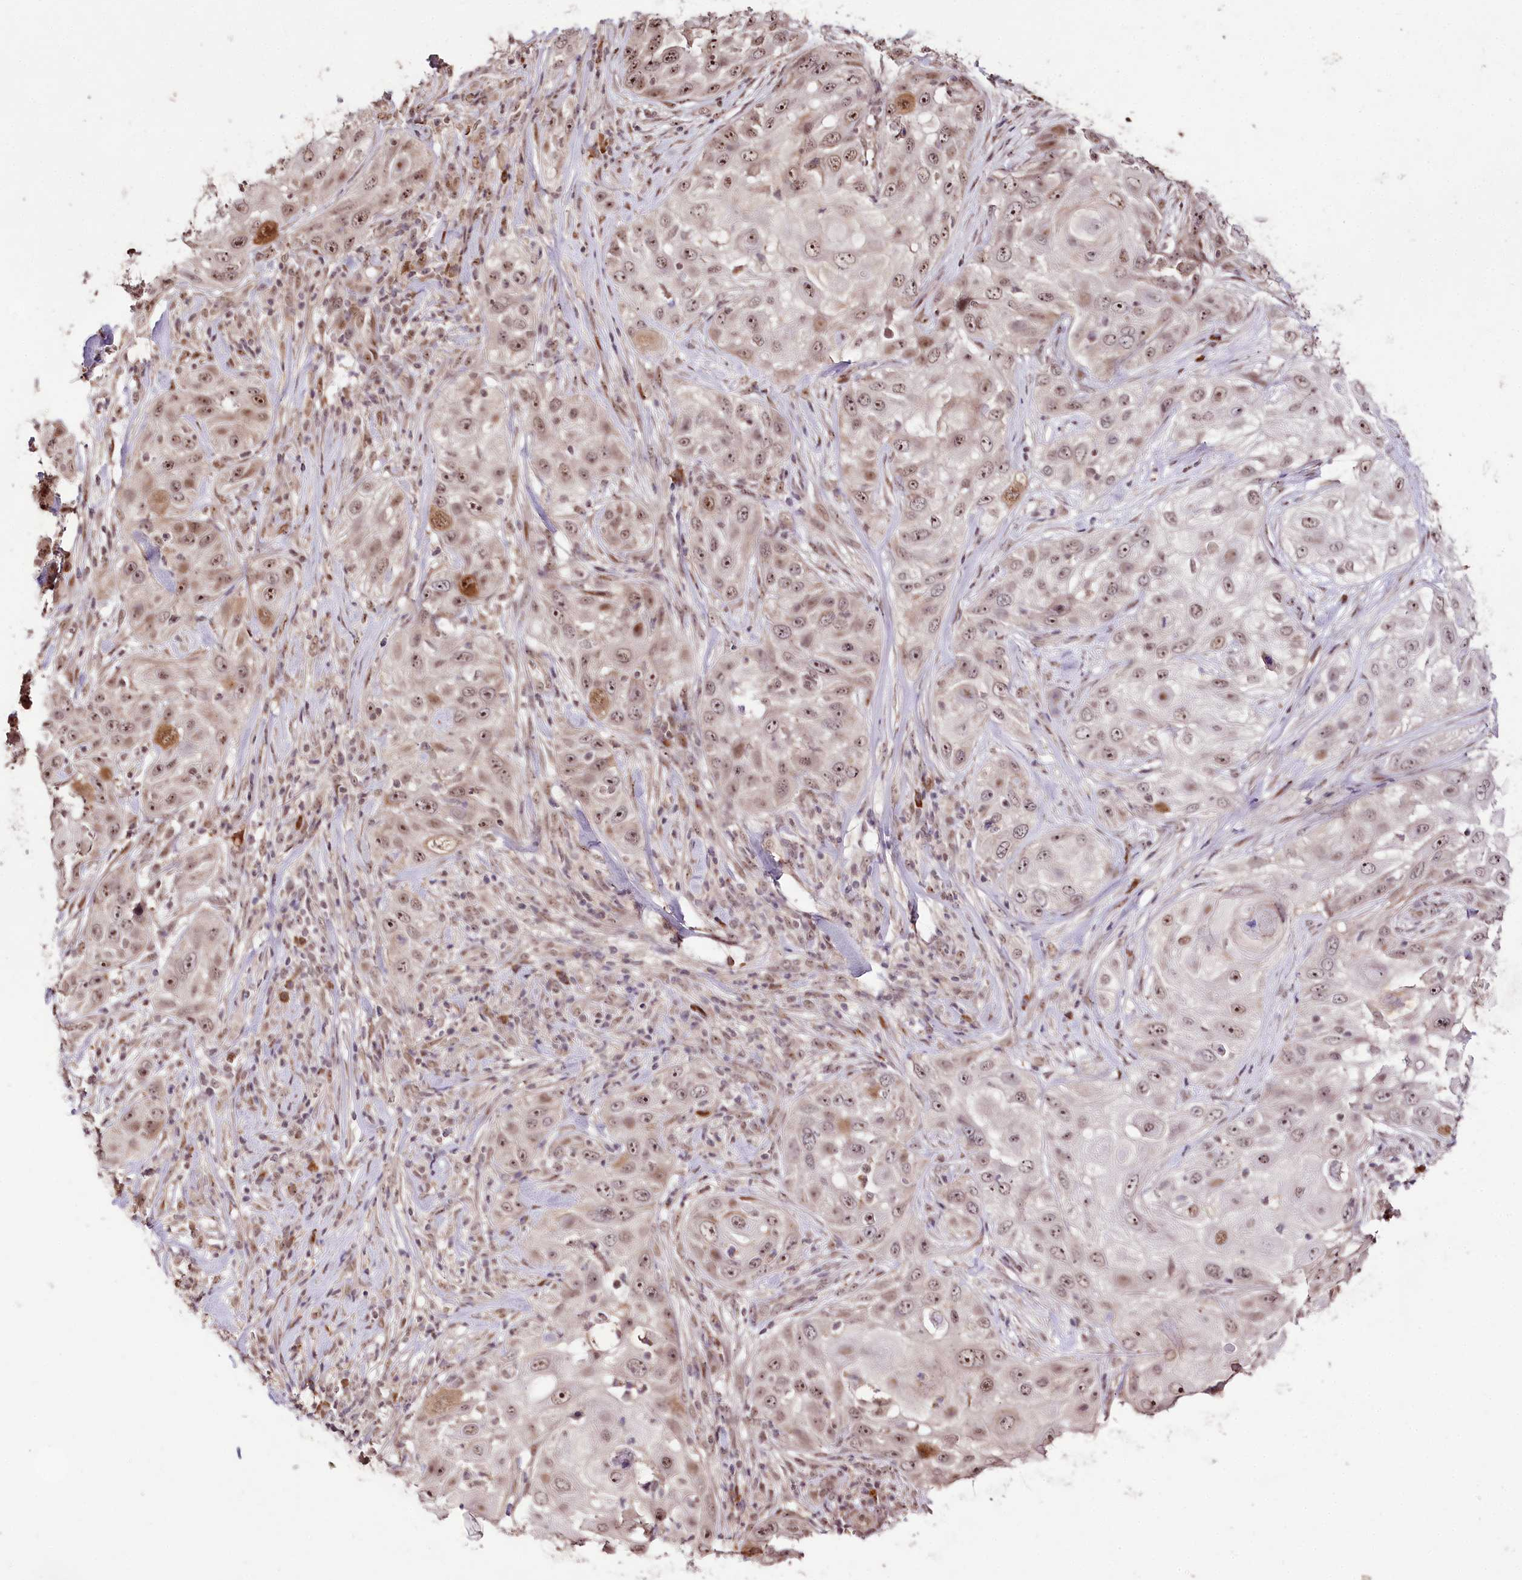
{"staining": {"intensity": "moderate", "quantity": ">75%", "location": "nuclear"}, "tissue": "skin cancer", "cell_type": "Tumor cells", "image_type": "cancer", "snomed": [{"axis": "morphology", "description": "Squamous cell carcinoma, NOS"}, {"axis": "topography", "description": "Skin"}], "caption": "Squamous cell carcinoma (skin) was stained to show a protein in brown. There is medium levels of moderate nuclear expression in about >75% of tumor cells. (DAB IHC with brightfield microscopy, high magnification).", "gene": "DMP1", "patient": {"sex": "female", "age": 44}}